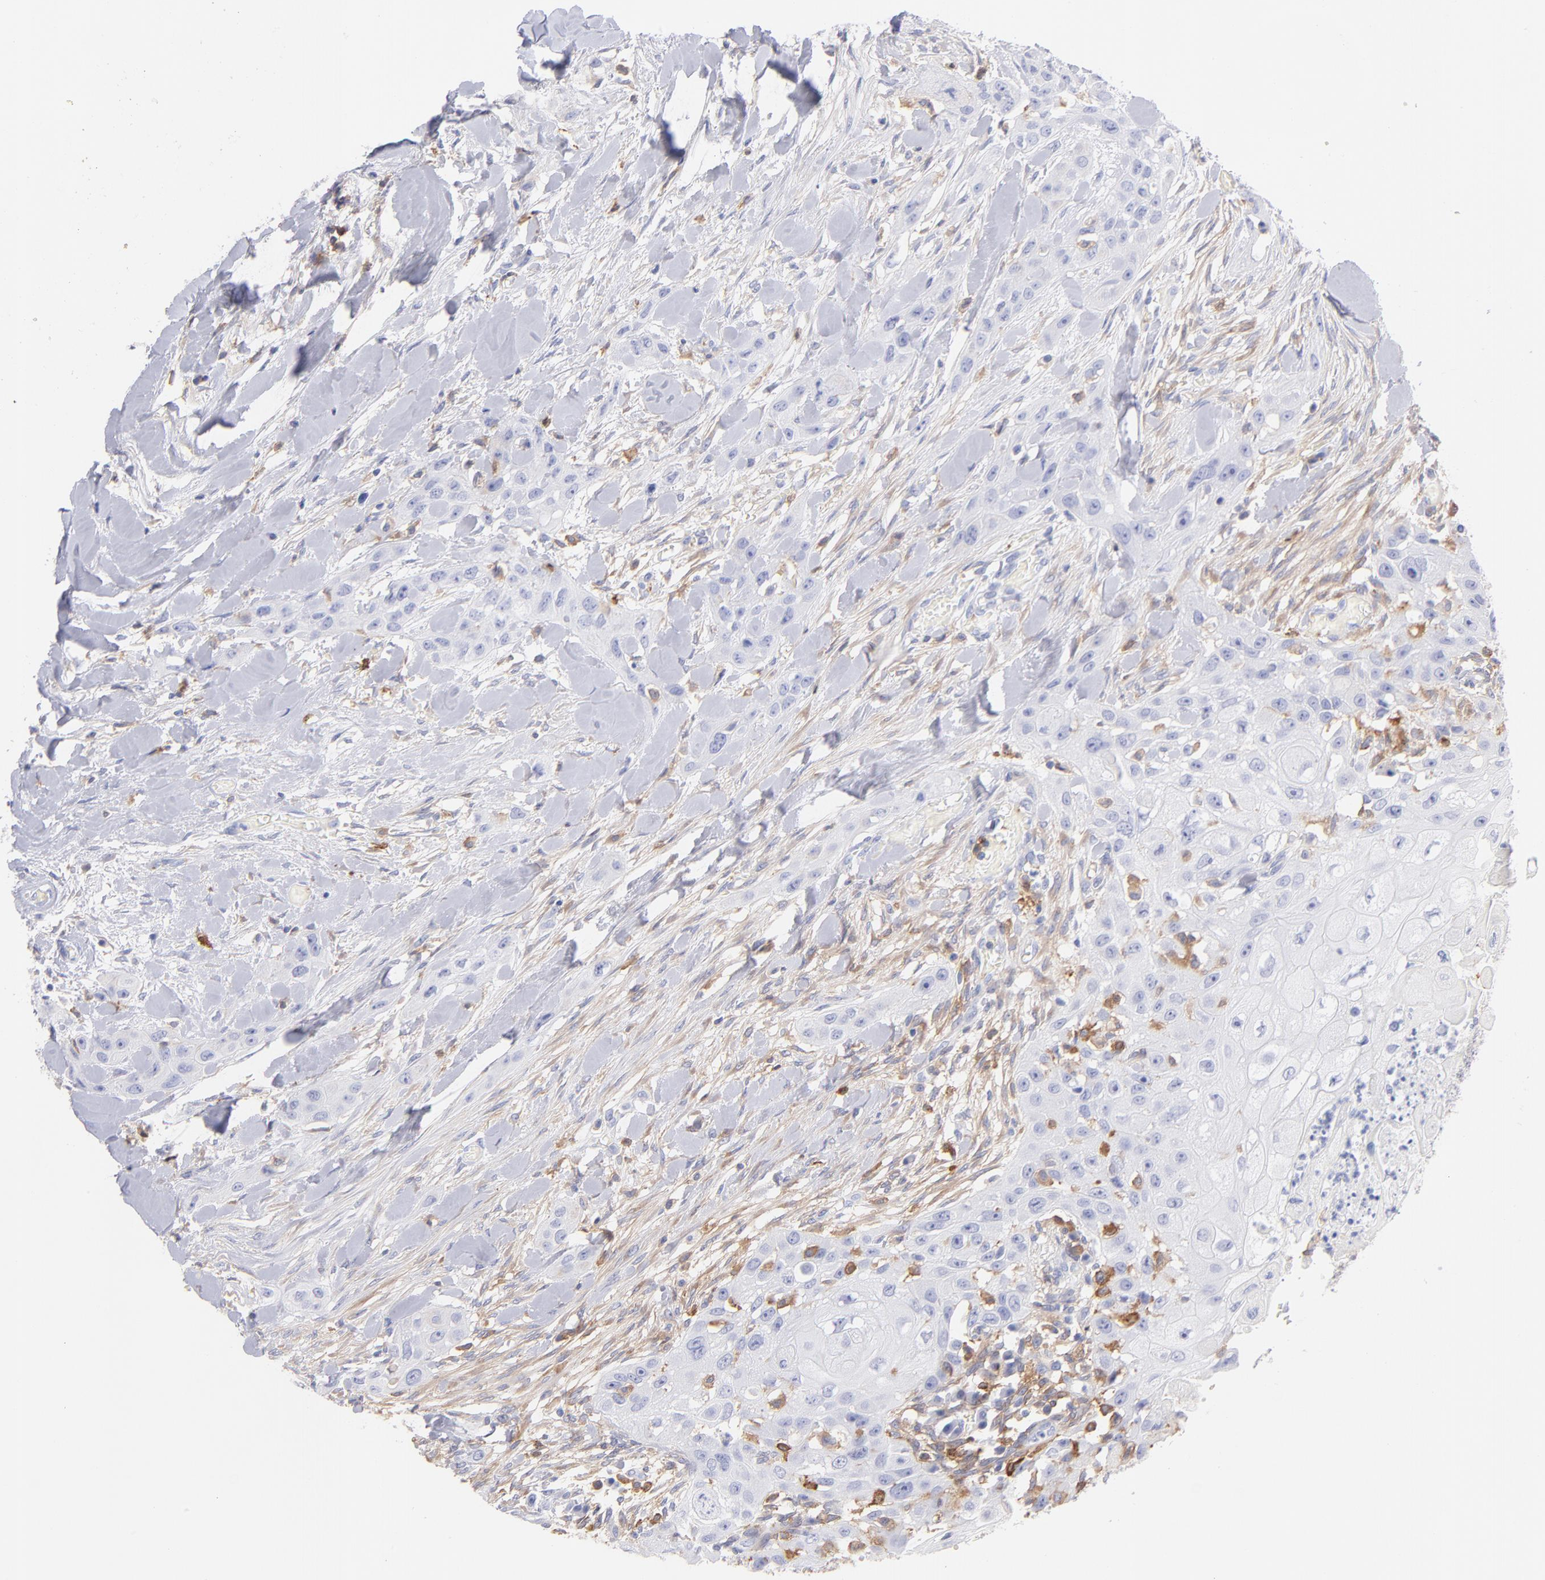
{"staining": {"intensity": "weak", "quantity": "<25%", "location": "cytoplasmic/membranous"}, "tissue": "head and neck cancer", "cell_type": "Tumor cells", "image_type": "cancer", "snomed": [{"axis": "morphology", "description": "Neoplasm, malignant, NOS"}, {"axis": "topography", "description": "Salivary gland"}, {"axis": "topography", "description": "Head-Neck"}], "caption": "A micrograph of human head and neck cancer is negative for staining in tumor cells.", "gene": "PRKCA", "patient": {"sex": "male", "age": 43}}